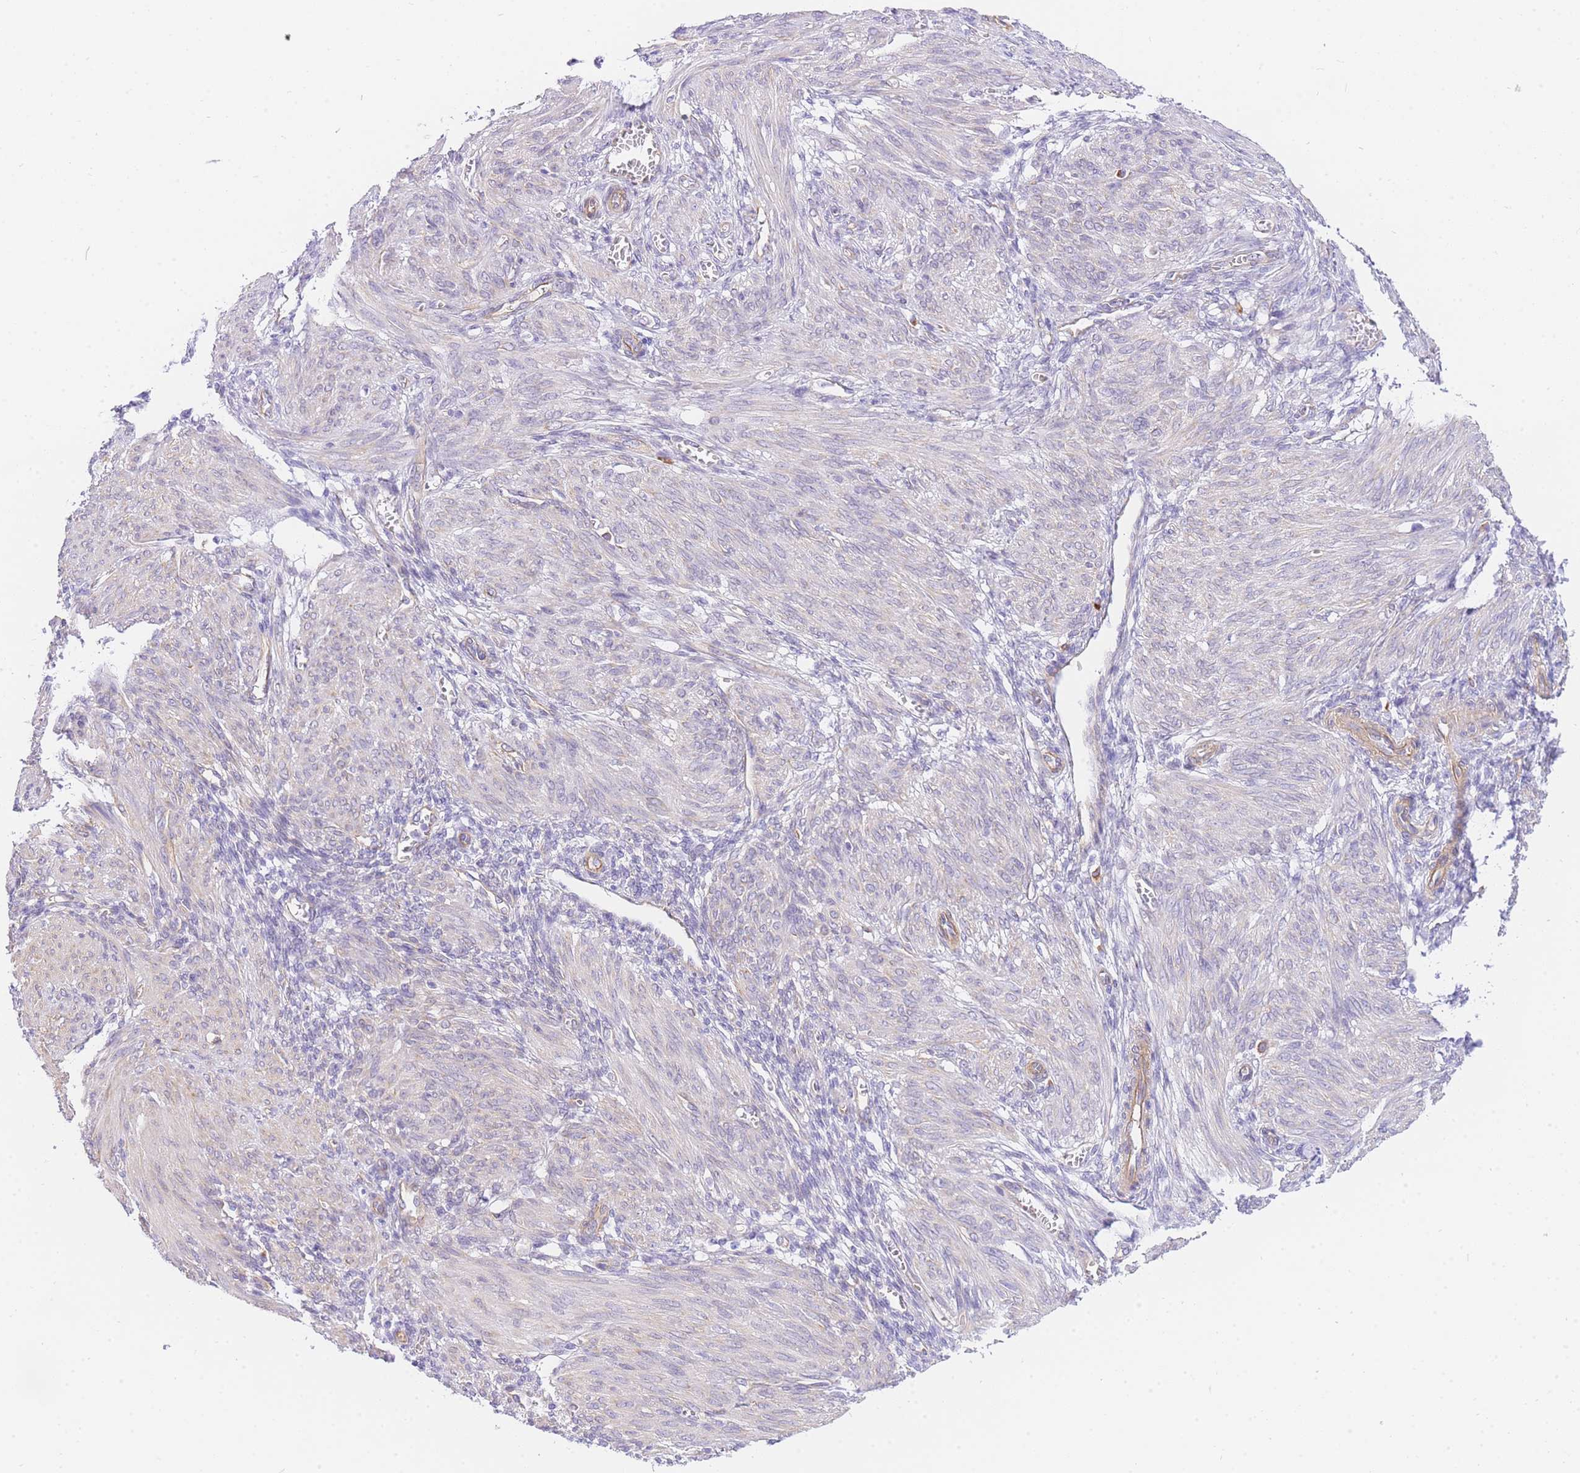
{"staining": {"intensity": "weak", "quantity": "<25%", "location": "cytoplasmic/membranous"}, "tissue": "smooth muscle", "cell_type": "Smooth muscle cells", "image_type": "normal", "snomed": [{"axis": "morphology", "description": "Normal tissue, NOS"}, {"axis": "topography", "description": "Smooth muscle"}], "caption": "DAB (3,3'-diaminobenzidine) immunohistochemical staining of benign human smooth muscle shows no significant staining in smooth muscle cells. (Brightfield microscopy of DAB (3,3'-diaminobenzidine) immunohistochemistry (IHC) at high magnification).", "gene": "SRSF12", "patient": {"sex": "female", "age": 39}}